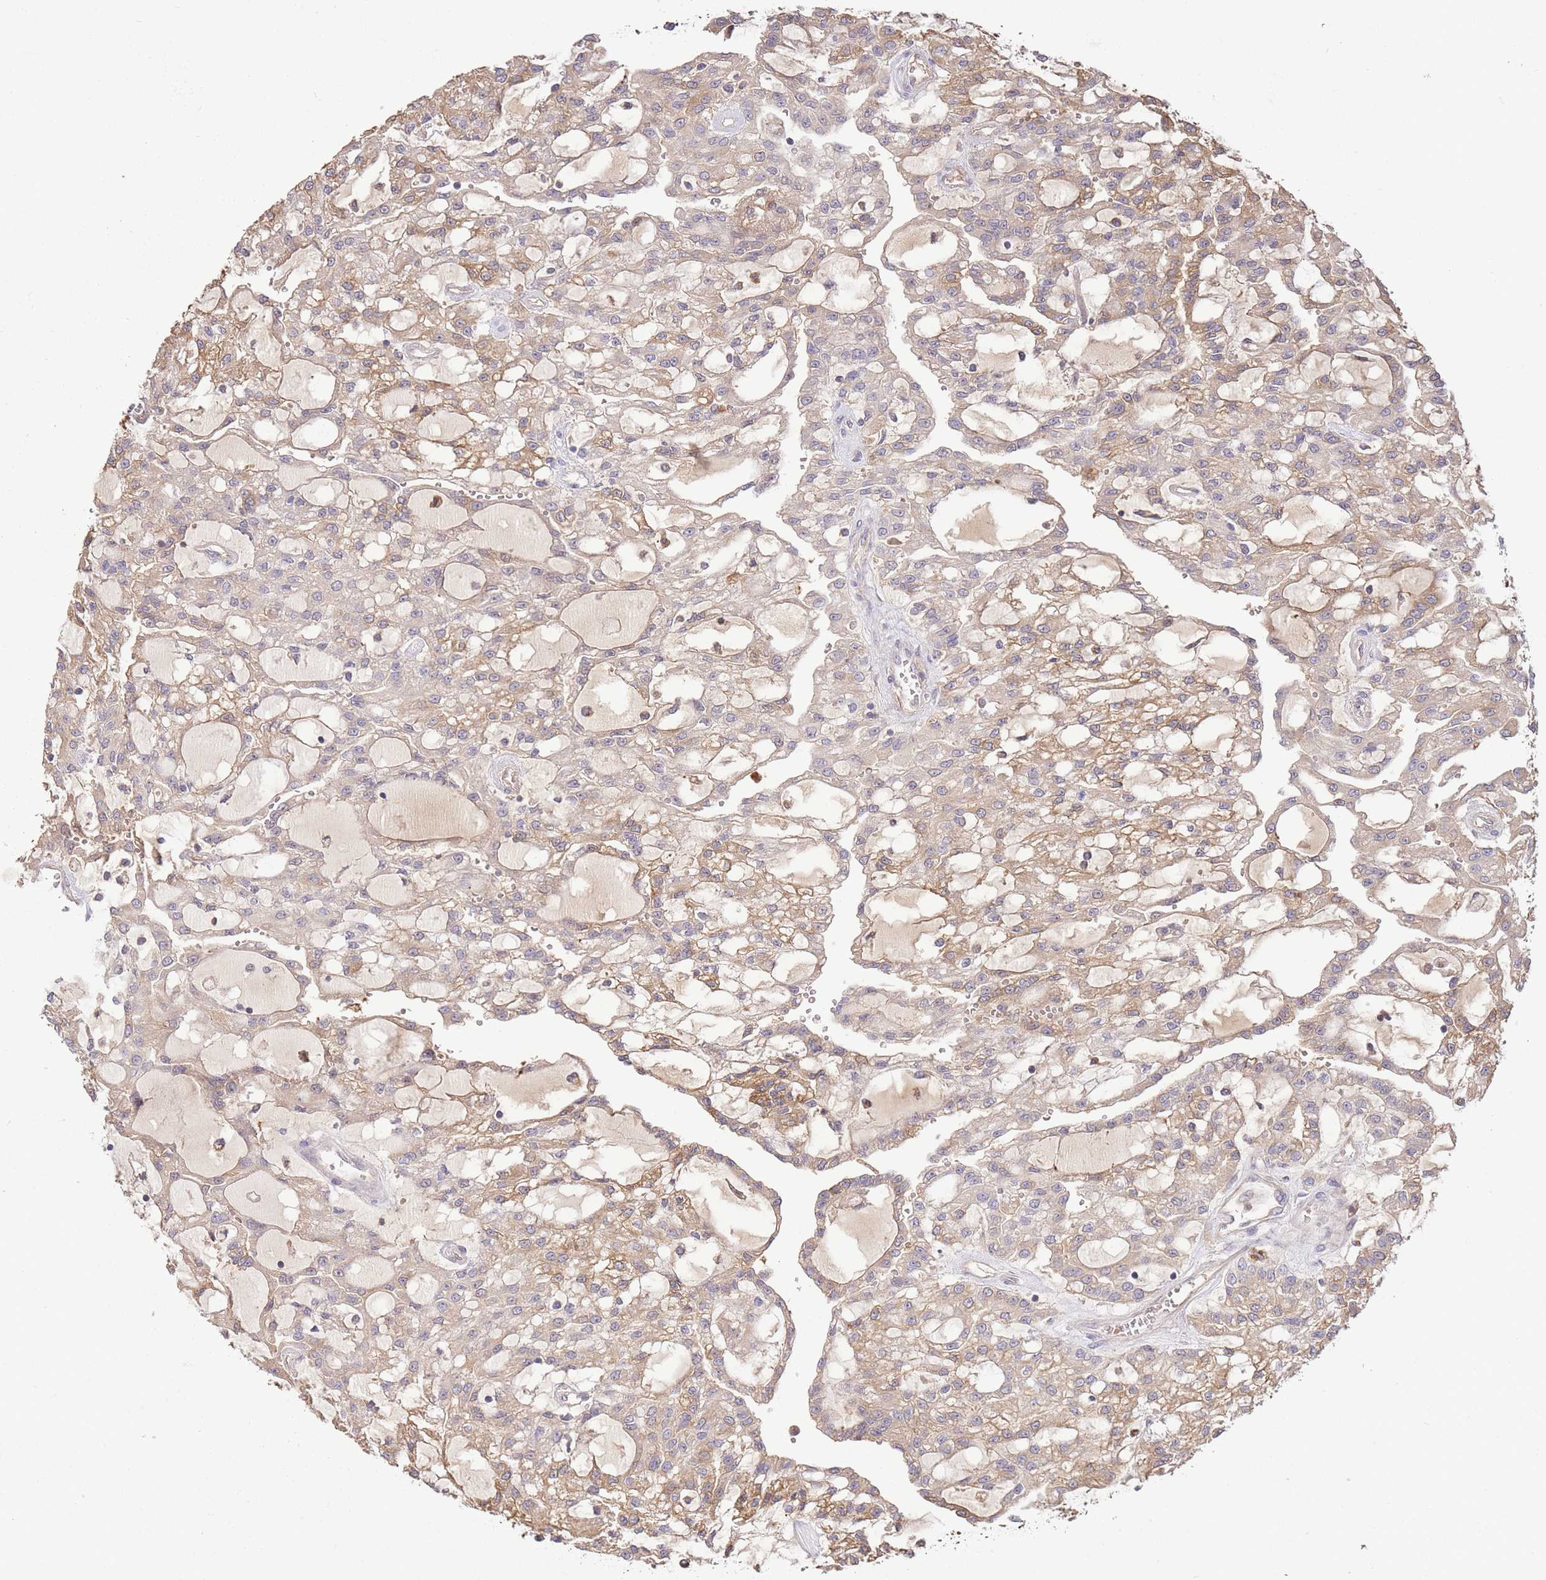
{"staining": {"intensity": "moderate", "quantity": "25%-75%", "location": "cytoplasmic/membranous"}, "tissue": "renal cancer", "cell_type": "Tumor cells", "image_type": "cancer", "snomed": [{"axis": "morphology", "description": "Adenocarcinoma, NOS"}, {"axis": "topography", "description": "Kidney"}], "caption": "Renal adenocarcinoma stained for a protein (brown) shows moderate cytoplasmic/membranous positive staining in approximately 25%-75% of tumor cells.", "gene": "ZNF304", "patient": {"sex": "male", "age": 63}}